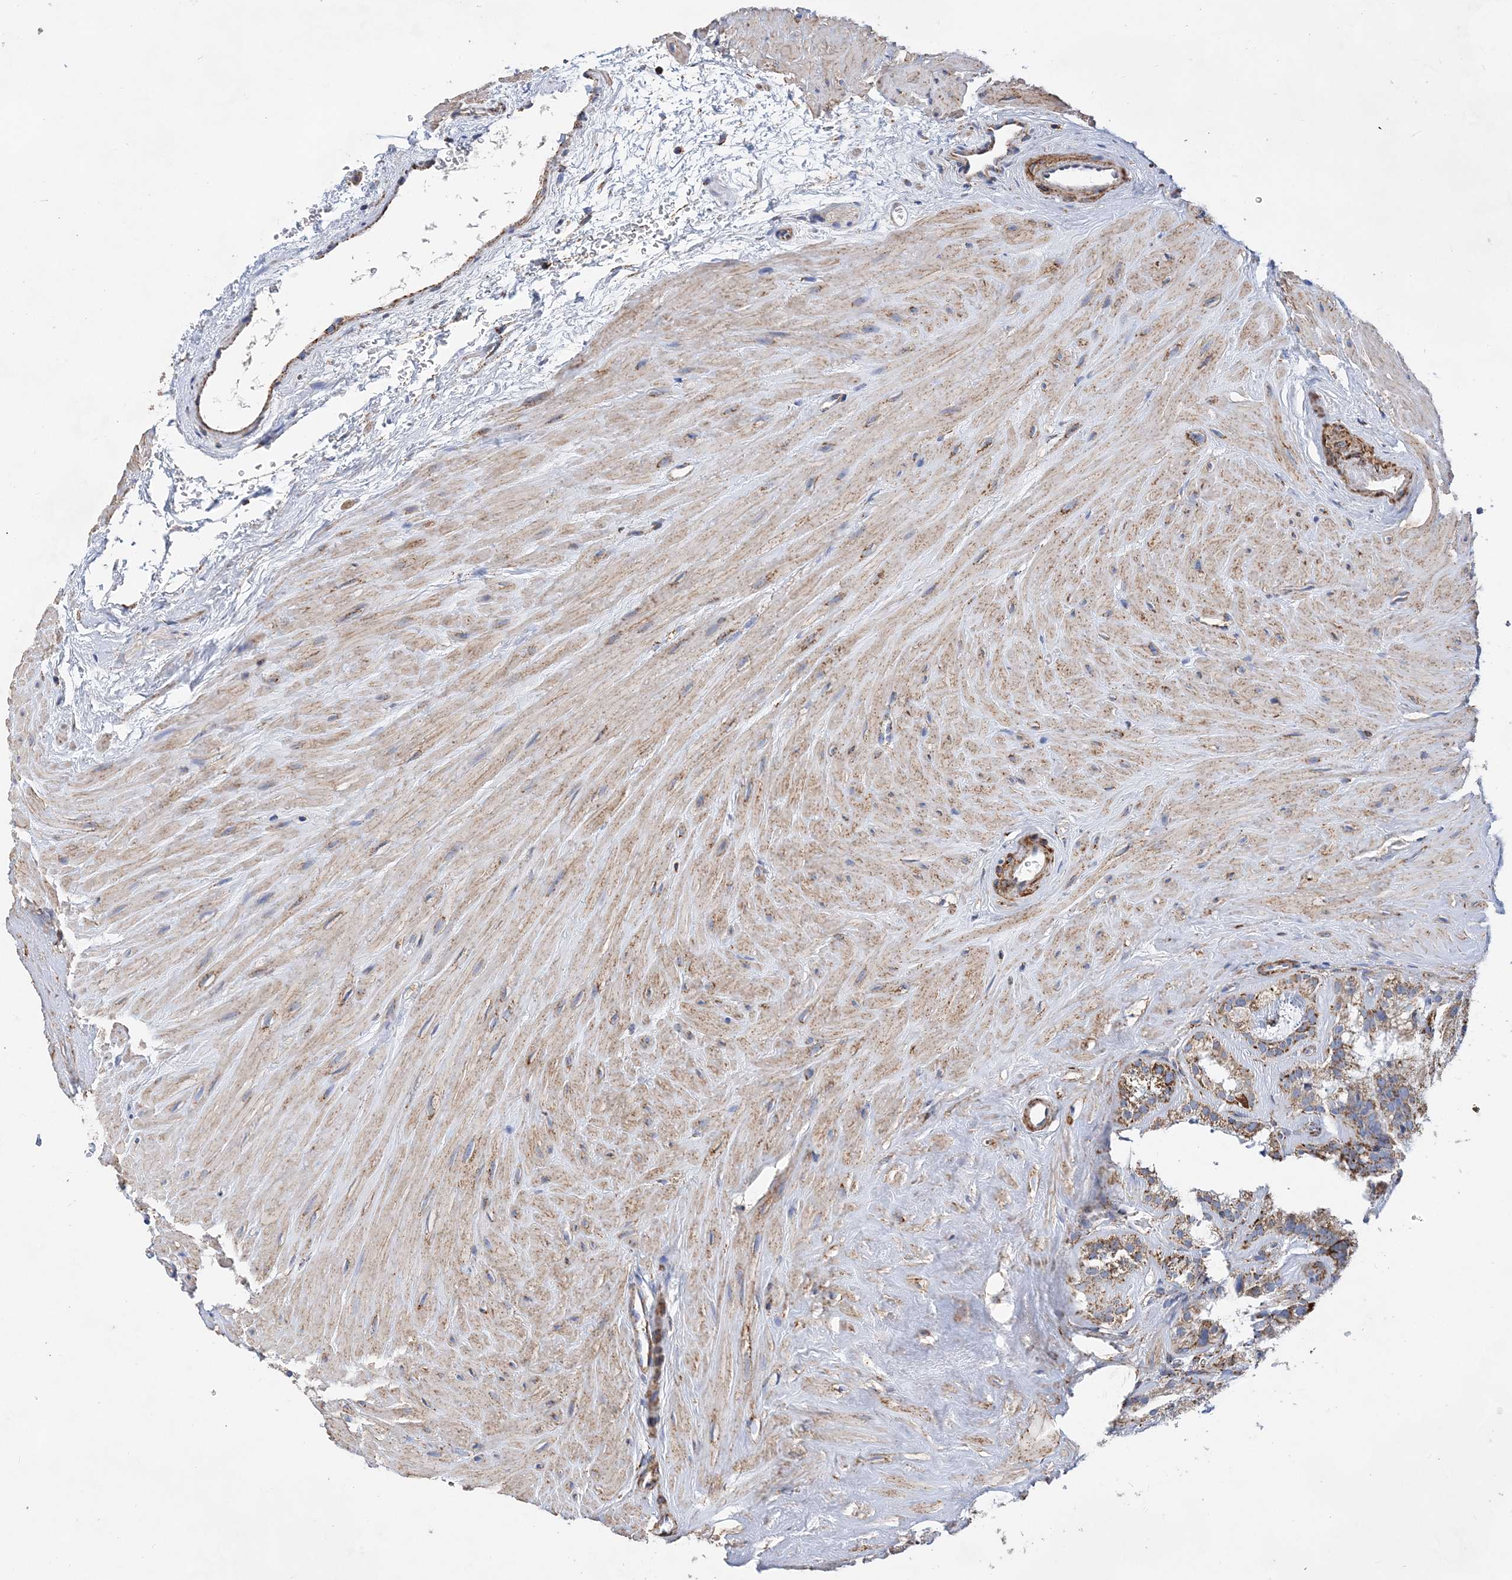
{"staining": {"intensity": "moderate", "quantity": ">75%", "location": "cytoplasmic/membranous"}, "tissue": "seminal vesicle", "cell_type": "Glandular cells", "image_type": "normal", "snomed": [{"axis": "morphology", "description": "Normal tissue, NOS"}, {"axis": "topography", "description": "Prostate"}, {"axis": "topography", "description": "Seminal veicle"}], "caption": "Benign seminal vesicle displays moderate cytoplasmic/membranous positivity in about >75% of glandular cells.", "gene": "ACOT9", "patient": {"sex": "male", "age": 59}}